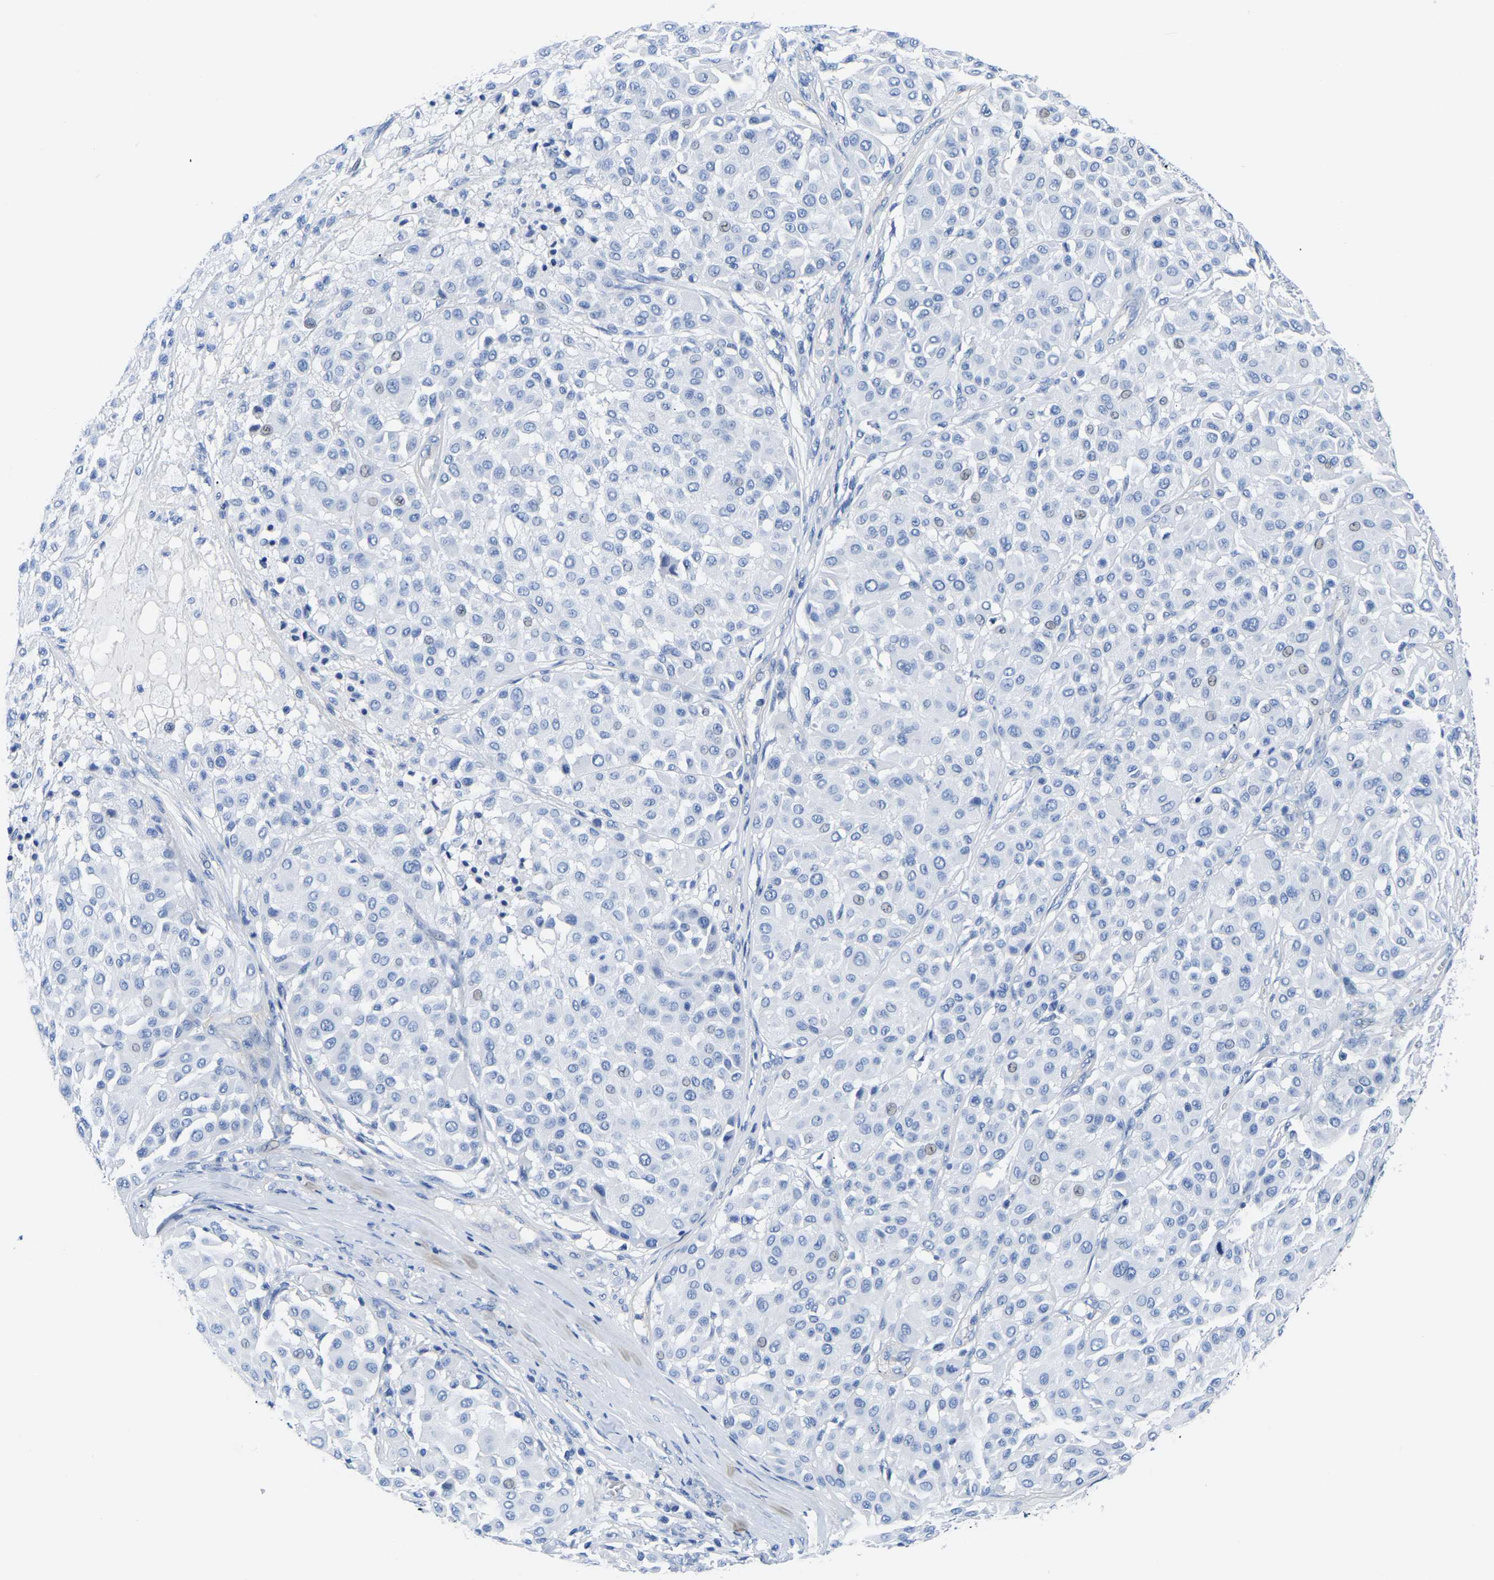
{"staining": {"intensity": "negative", "quantity": "none", "location": "none"}, "tissue": "melanoma", "cell_type": "Tumor cells", "image_type": "cancer", "snomed": [{"axis": "morphology", "description": "Malignant melanoma, Metastatic site"}, {"axis": "topography", "description": "Soft tissue"}], "caption": "High magnification brightfield microscopy of melanoma stained with DAB (3,3'-diaminobenzidine) (brown) and counterstained with hematoxylin (blue): tumor cells show no significant positivity.", "gene": "UPK3A", "patient": {"sex": "male", "age": 41}}